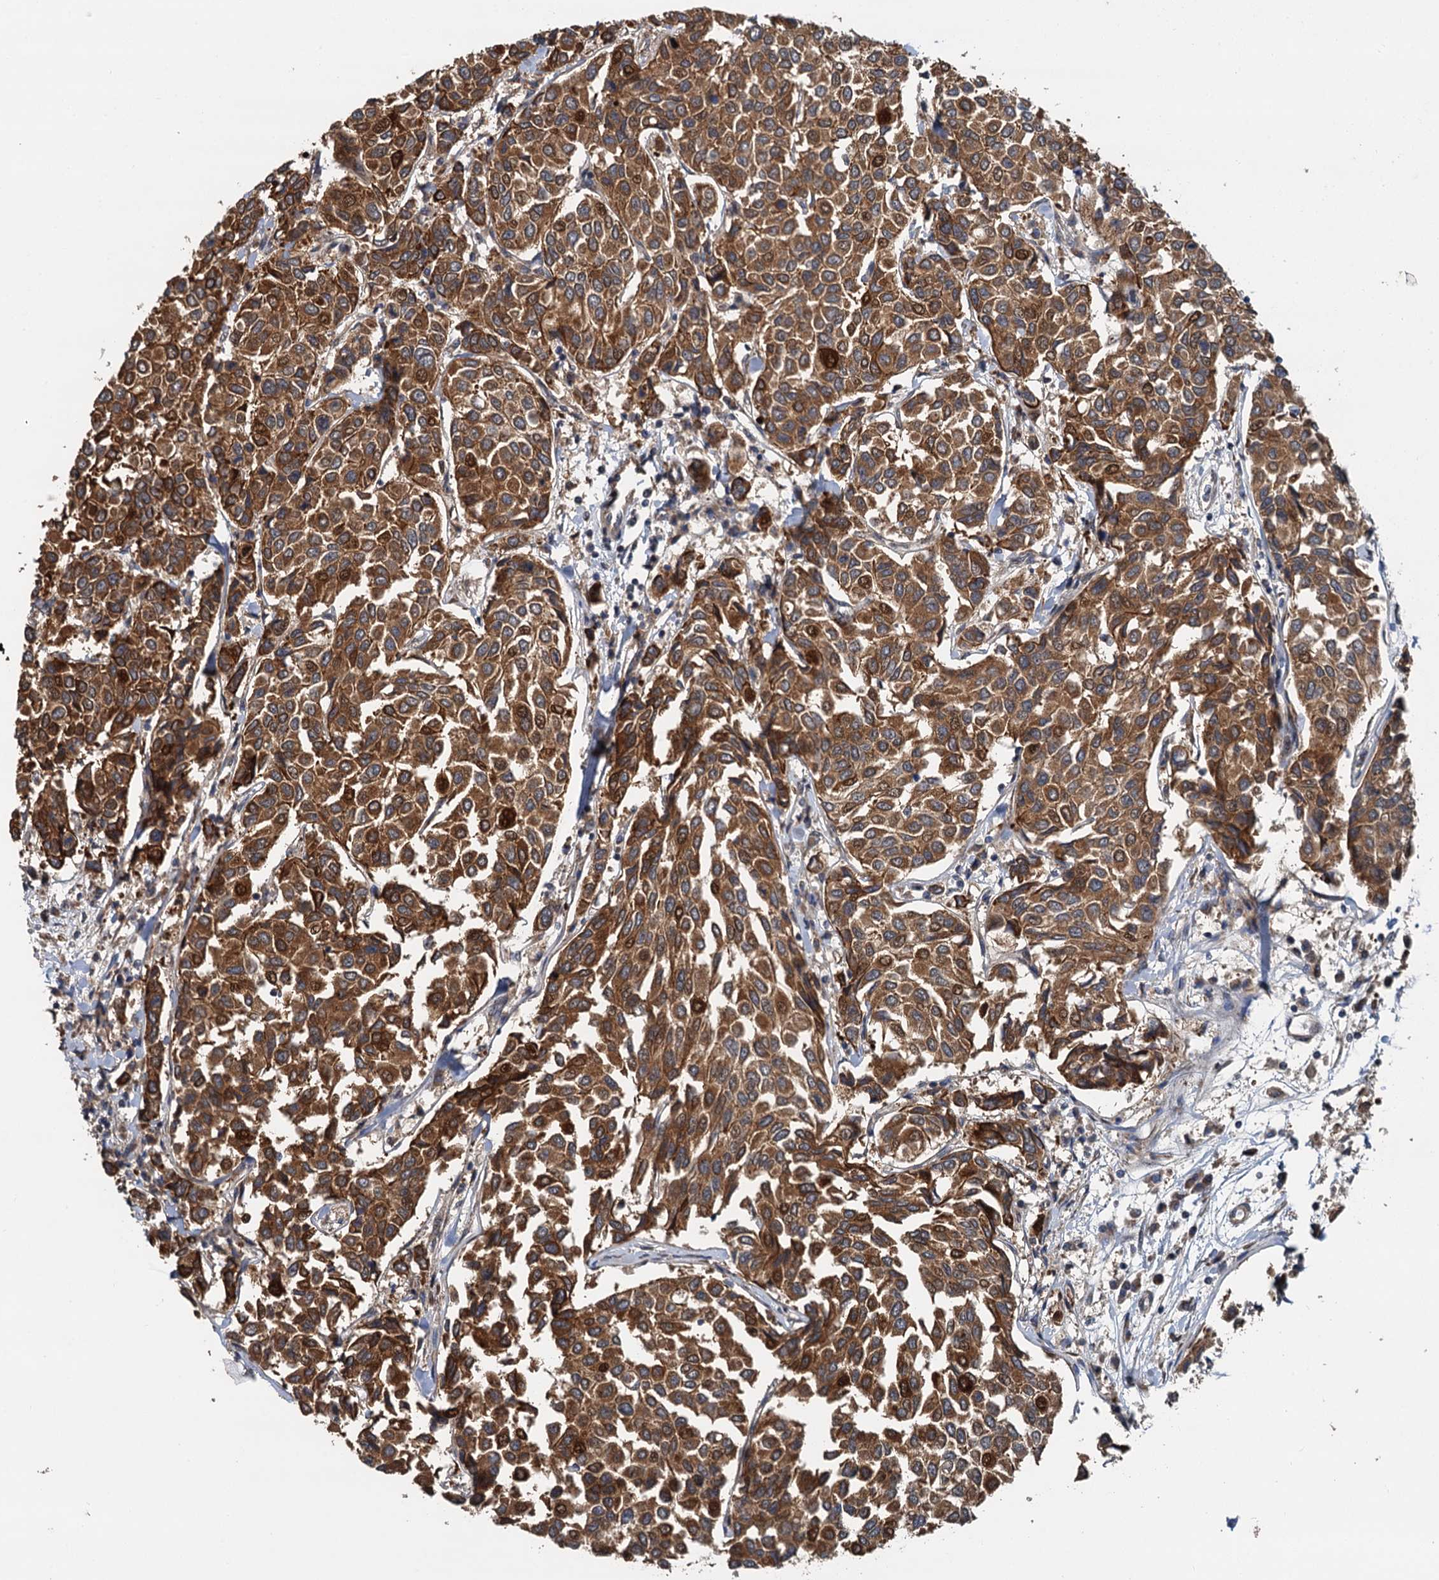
{"staining": {"intensity": "strong", "quantity": ">75%", "location": "cytoplasmic/membranous,nuclear"}, "tissue": "breast cancer", "cell_type": "Tumor cells", "image_type": "cancer", "snomed": [{"axis": "morphology", "description": "Duct carcinoma"}, {"axis": "topography", "description": "Breast"}], "caption": "Breast cancer (invasive ductal carcinoma) stained with DAB immunohistochemistry (IHC) displays high levels of strong cytoplasmic/membranous and nuclear expression in approximately >75% of tumor cells. The staining was performed using DAB, with brown indicating positive protein expression. Nuclei are stained blue with hematoxylin.", "gene": "LRRK2", "patient": {"sex": "female", "age": 55}}